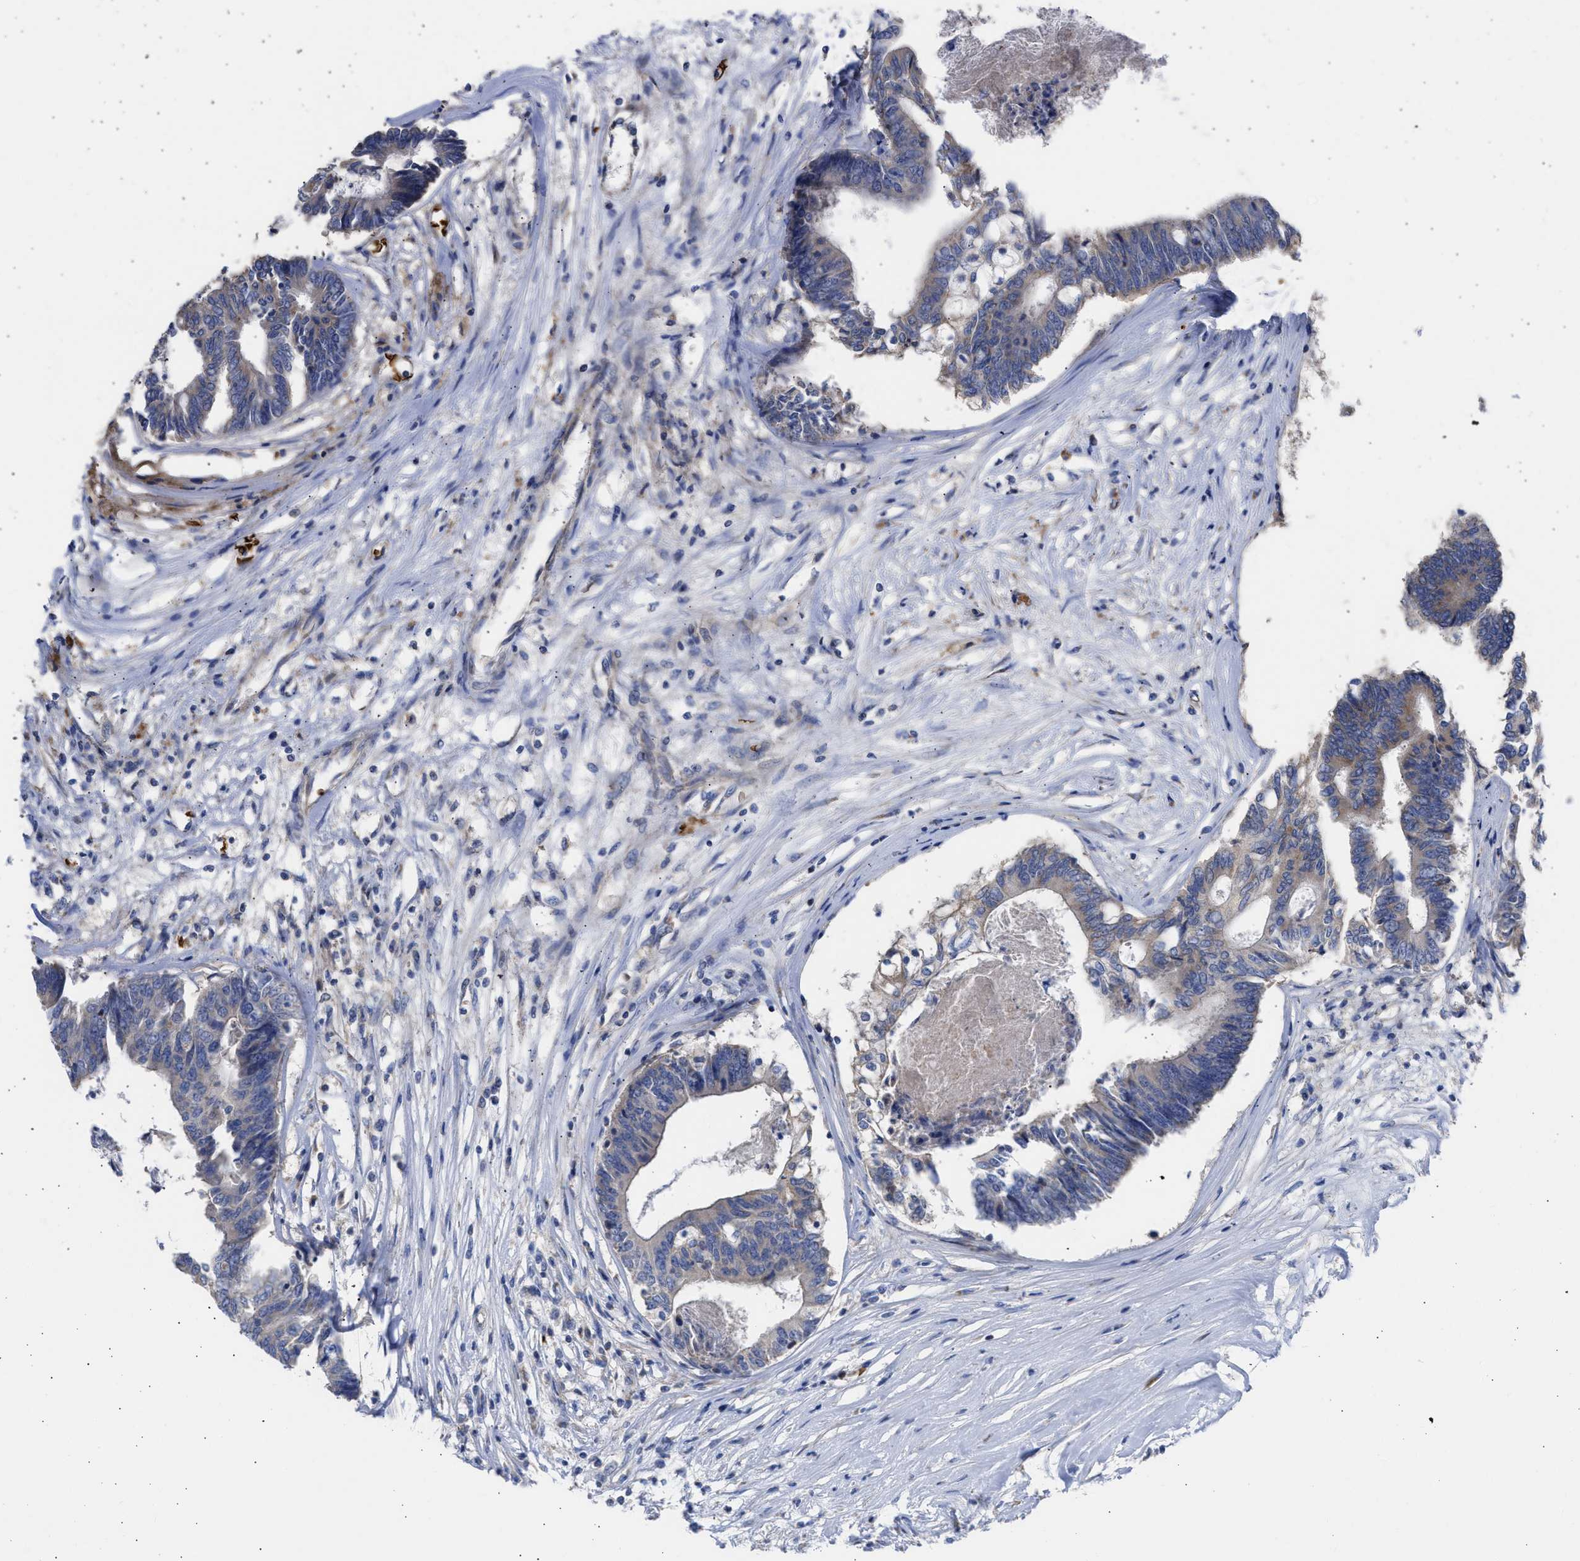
{"staining": {"intensity": "weak", "quantity": "<25%", "location": "cytoplasmic/membranous"}, "tissue": "colorectal cancer", "cell_type": "Tumor cells", "image_type": "cancer", "snomed": [{"axis": "morphology", "description": "Adenocarcinoma, NOS"}, {"axis": "topography", "description": "Rectum"}], "caption": "IHC photomicrograph of neoplastic tissue: colorectal adenocarcinoma stained with DAB (3,3'-diaminobenzidine) reveals no significant protein expression in tumor cells. Nuclei are stained in blue.", "gene": "BTG3", "patient": {"sex": "male", "age": 63}}